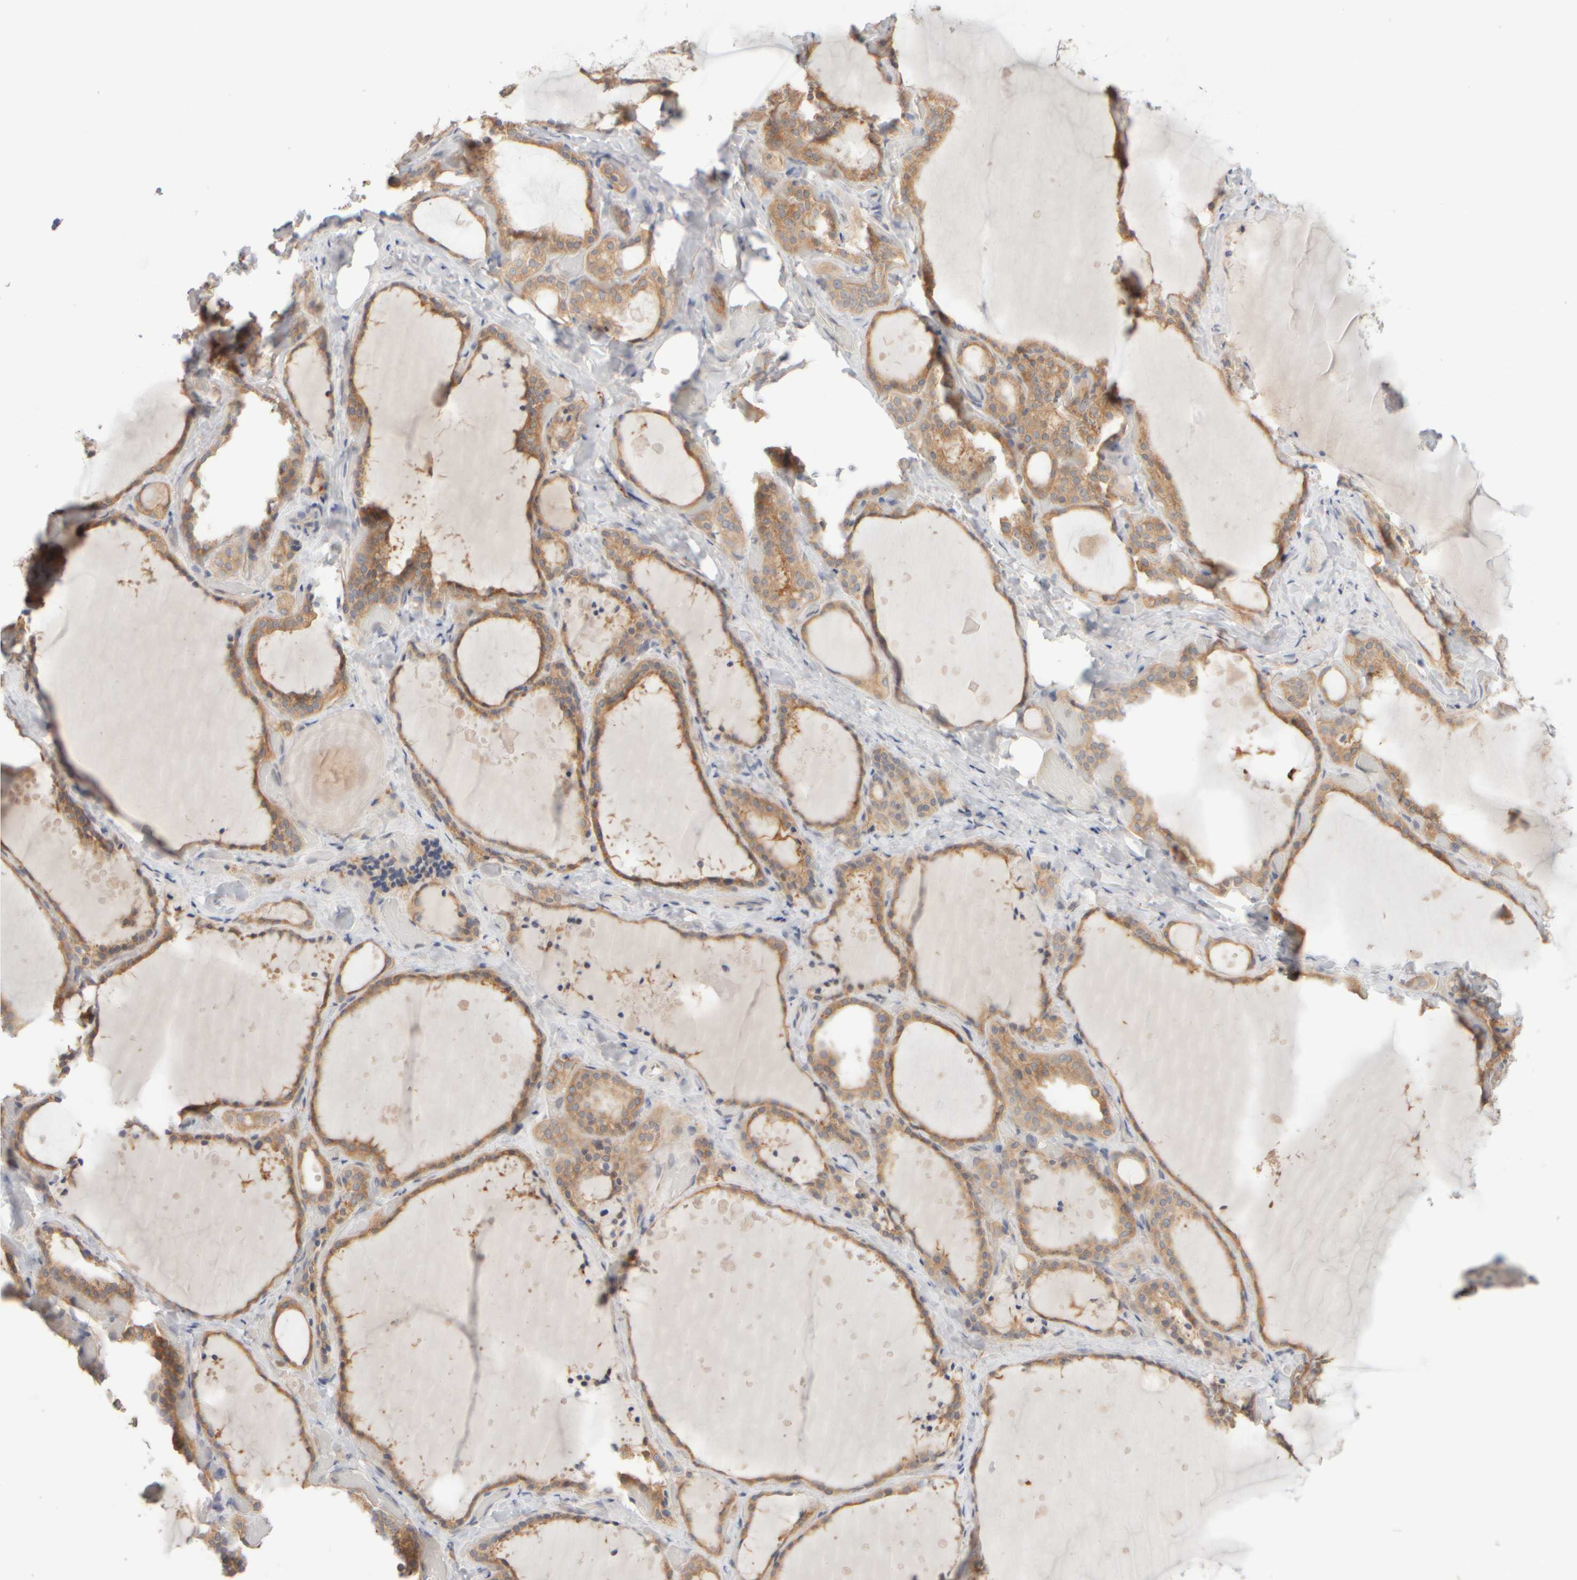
{"staining": {"intensity": "moderate", "quantity": ">75%", "location": "cytoplasmic/membranous"}, "tissue": "thyroid gland", "cell_type": "Glandular cells", "image_type": "normal", "snomed": [{"axis": "morphology", "description": "Normal tissue, NOS"}, {"axis": "topography", "description": "Thyroid gland"}], "caption": "Immunohistochemistry (DAB (3,3'-diaminobenzidine)) staining of unremarkable human thyroid gland displays moderate cytoplasmic/membranous protein staining in approximately >75% of glandular cells. Ihc stains the protein in brown and the nuclei are stained blue.", "gene": "GOPC", "patient": {"sex": "female", "age": 44}}